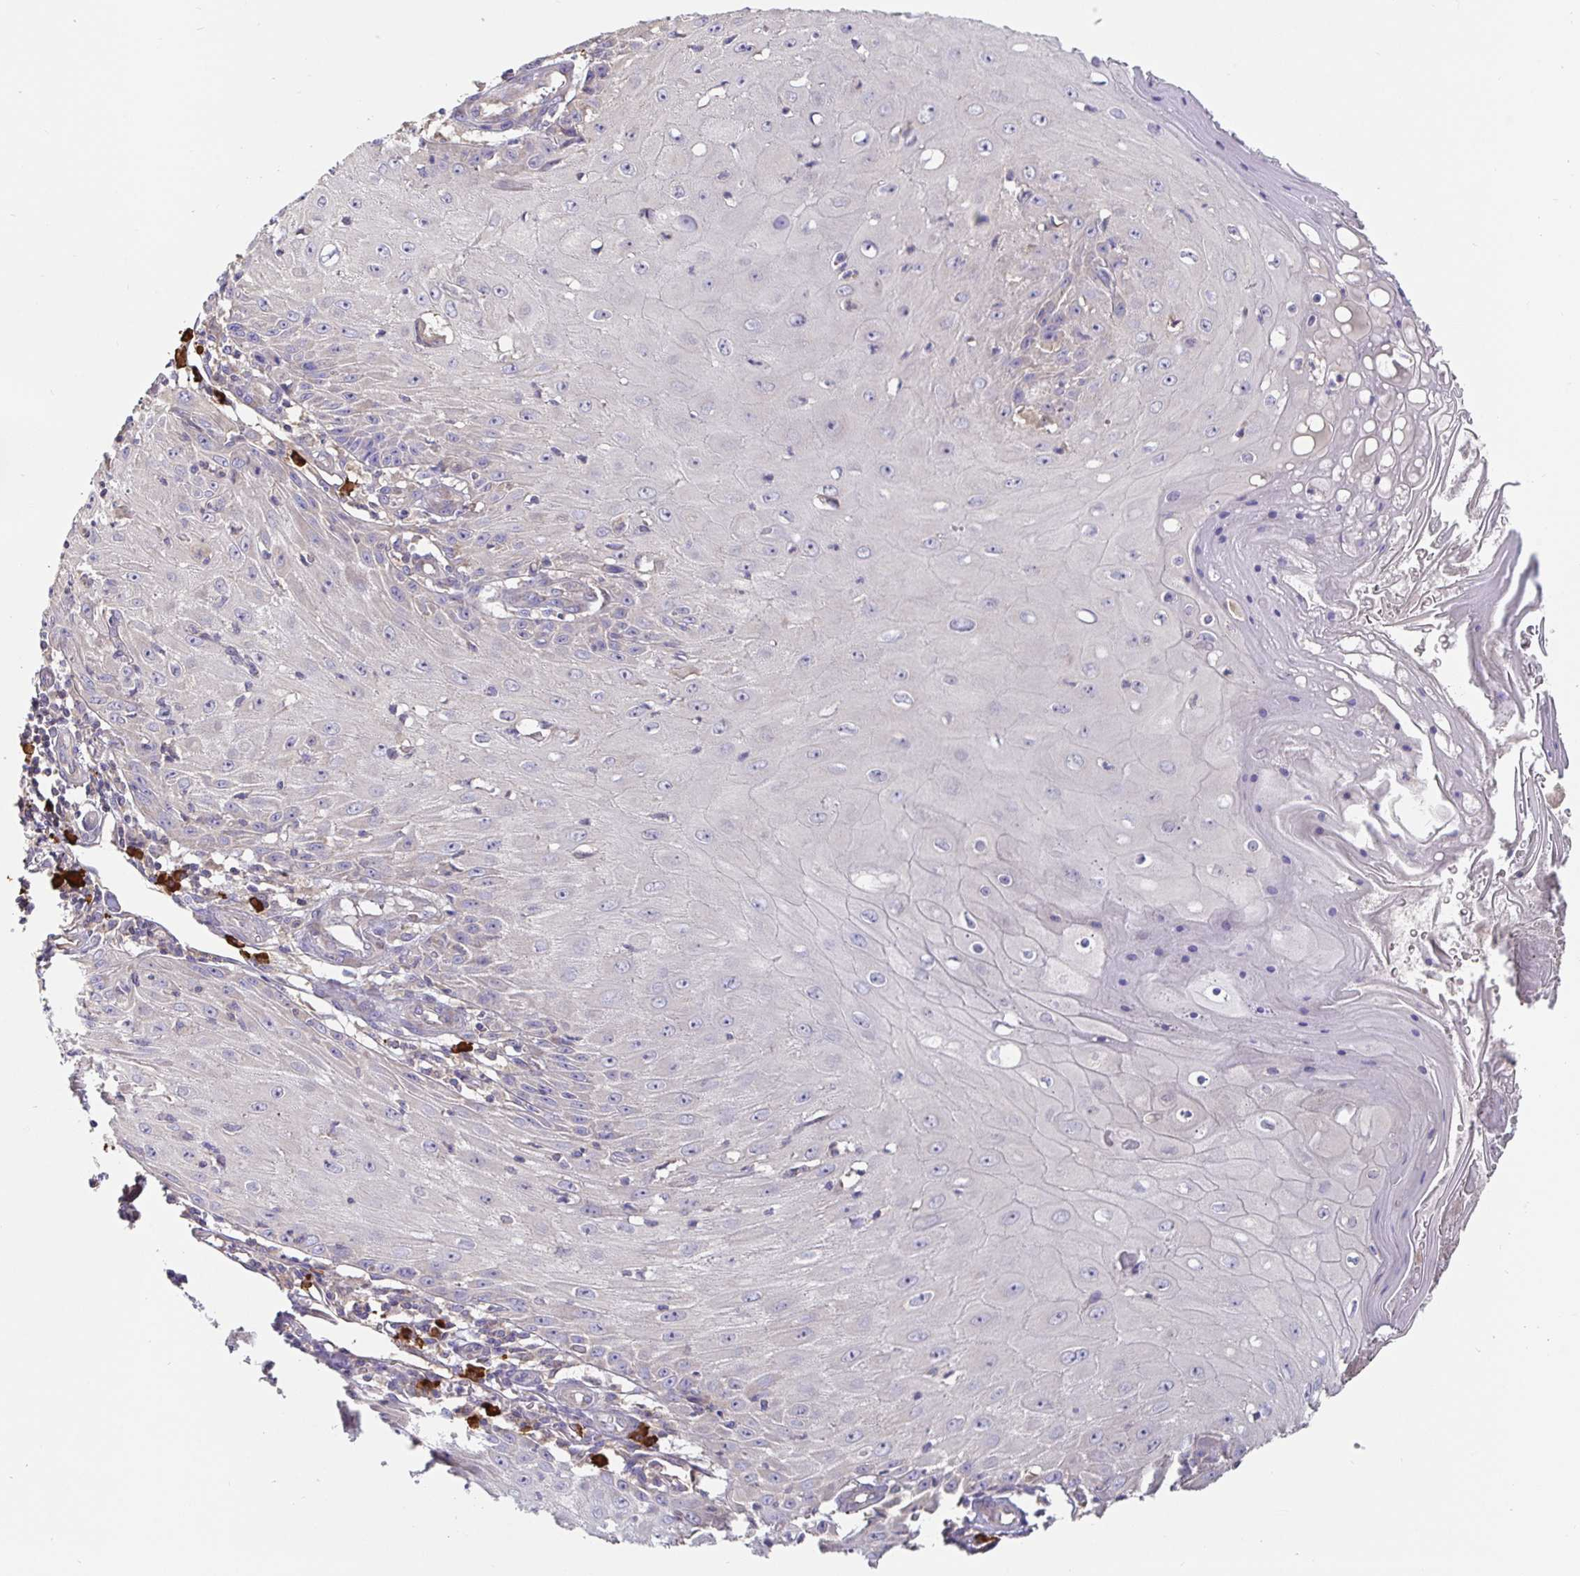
{"staining": {"intensity": "negative", "quantity": "none", "location": "none"}, "tissue": "skin cancer", "cell_type": "Tumor cells", "image_type": "cancer", "snomed": [{"axis": "morphology", "description": "Squamous cell carcinoma, NOS"}, {"axis": "topography", "description": "Skin"}], "caption": "This histopathology image is of skin cancer stained with IHC to label a protein in brown with the nuclei are counter-stained blue. There is no staining in tumor cells.", "gene": "HAGH", "patient": {"sex": "female", "age": 73}}